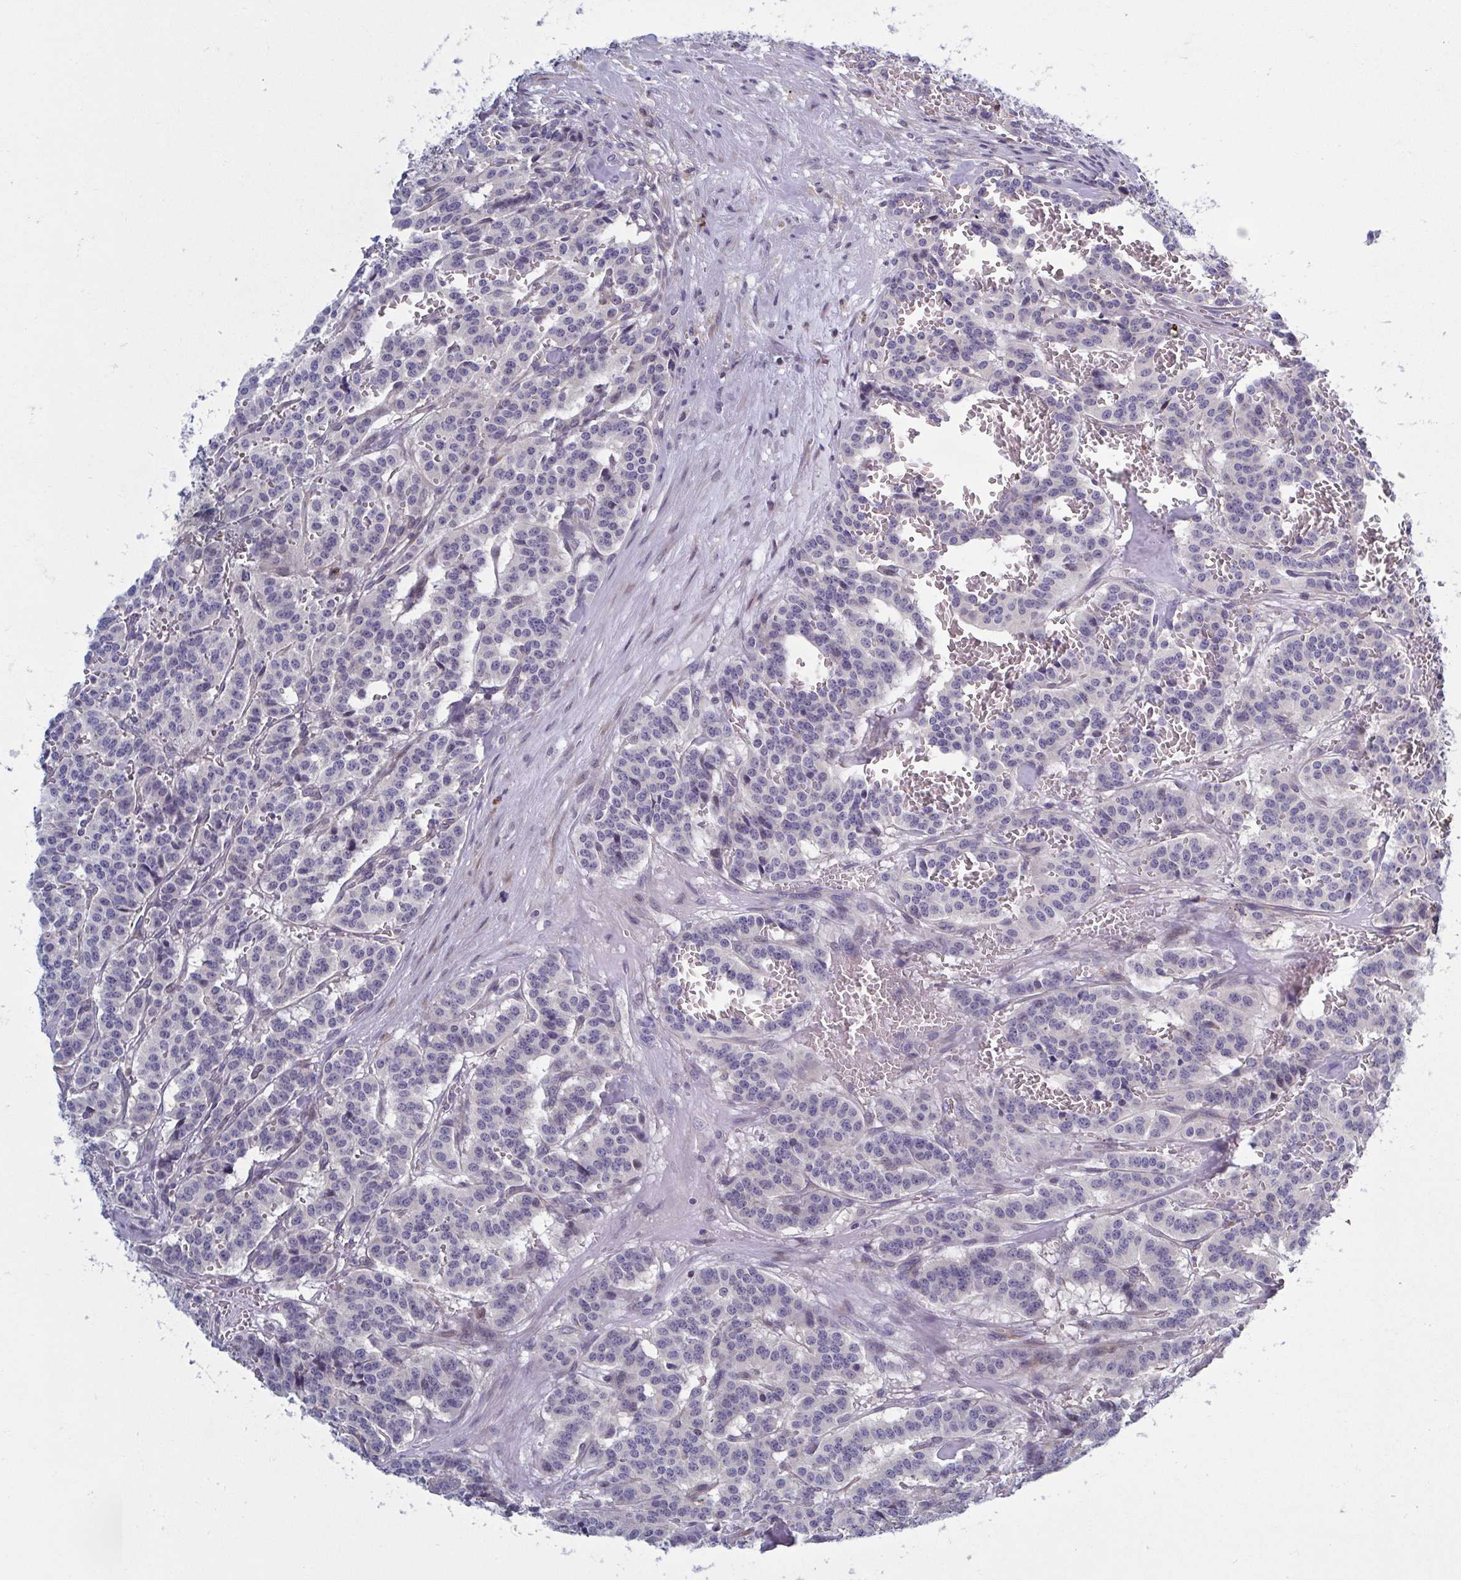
{"staining": {"intensity": "negative", "quantity": "none", "location": "none"}, "tissue": "carcinoid", "cell_type": "Tumor cells", "image_type": "cancer", "snomed": [{"axis": "morphology", "description": "Normal tissue, NOS"}, {"axis": "morphology", "description": "Carcinoid, malignant, NOS"}, {"axis": "topography", "description": "Lung"}], "caption": "Image shows no protein staining in tumor cells of carcinoid tissue. (DAB IHC, high magnification).", "gene": "LRRC38", "patient": {"sex": "female", "age": 46}}